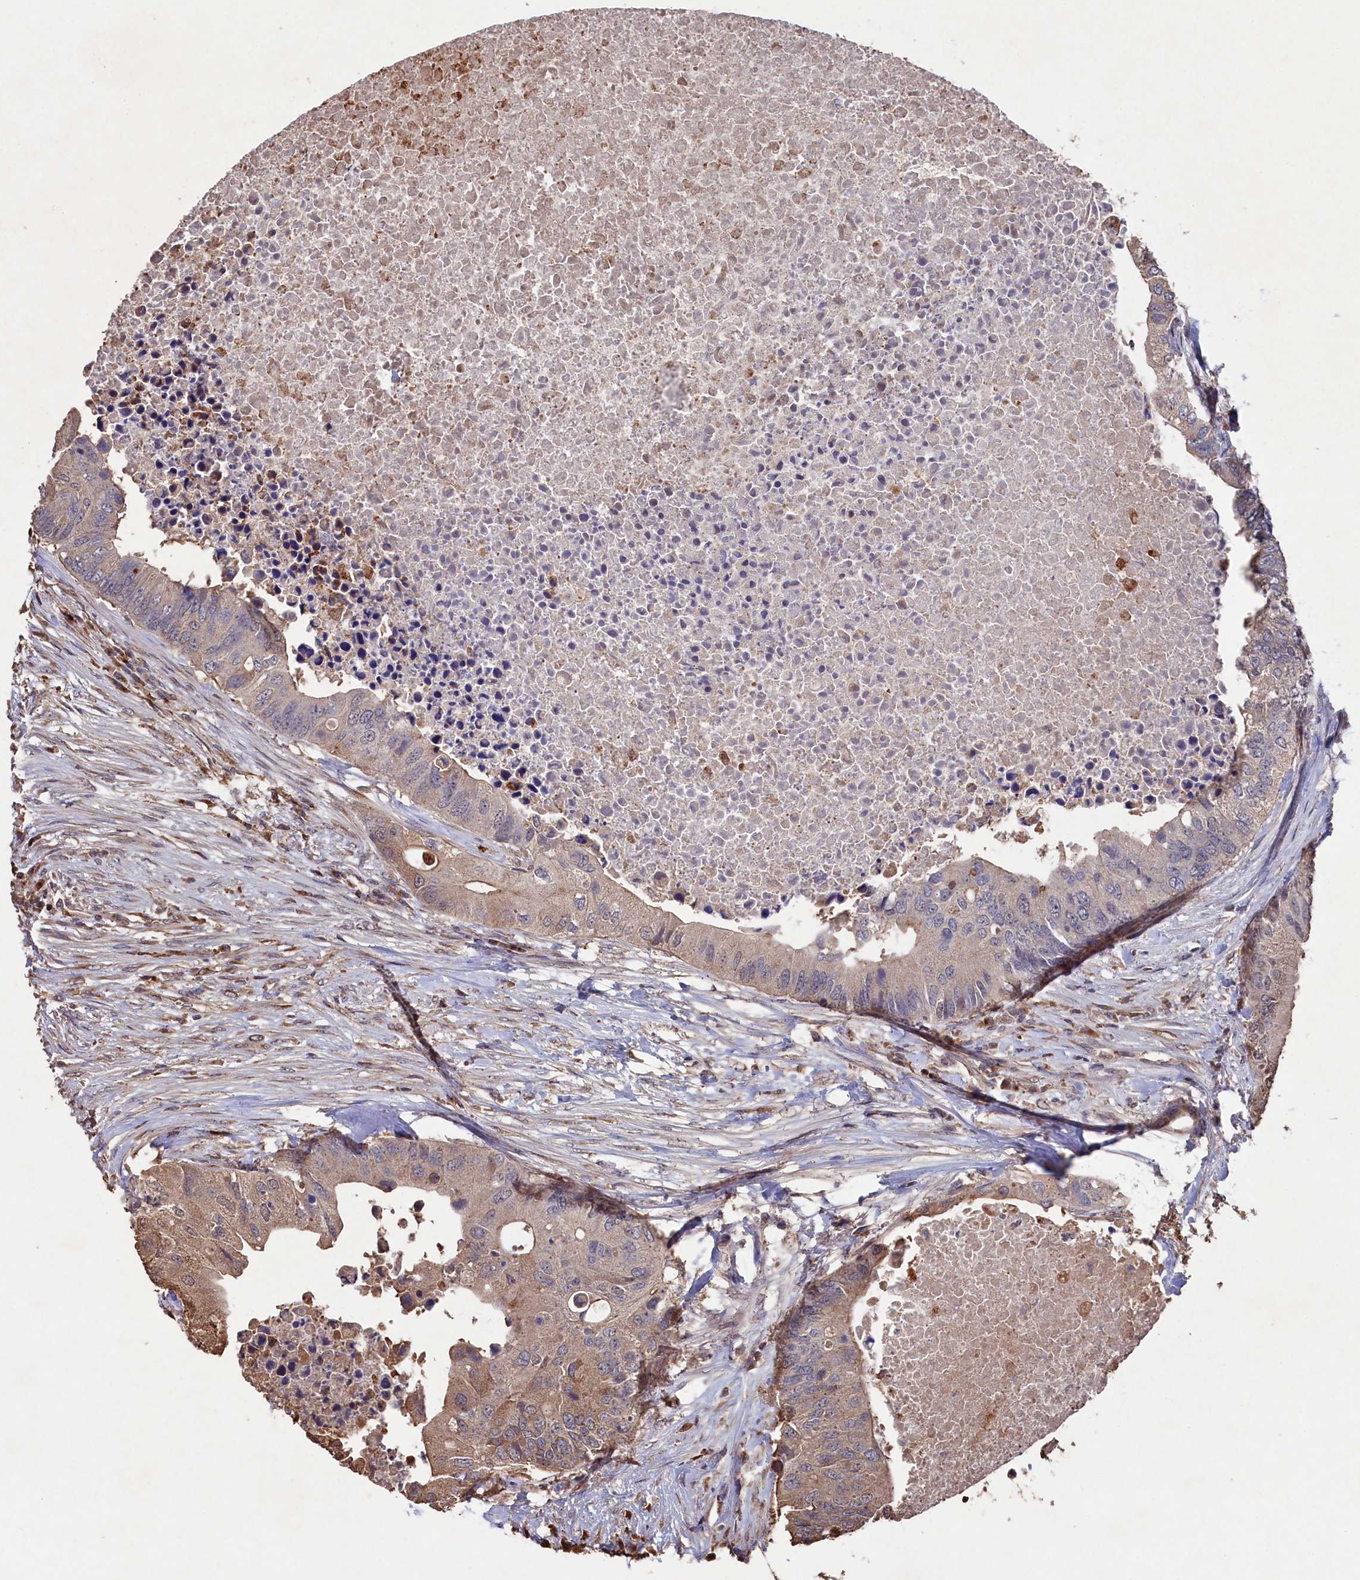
{"staining": {"intensity": "weak", "quantity": "25%-75%", "location": "cytoplasmic/membranous"}, "tissue": "colorectal cancer", "cell_type": "Tumor cells", "image_type": "cancer", "snomed": [{"axis": "morphology", "description": "Adenocarcinoma, NOS"}, {"axis": "topography", "description": "Colon"}], "caption": "This micrograph demonstrates immunohistochemistry staining of human colorectal adenocarcinoma, with low weak cytoplasmic/membranous staining in approximately 25%-75% of tumor cells.", "gene": "NAA60", "patient": {"sex": "male", "age": 71}}